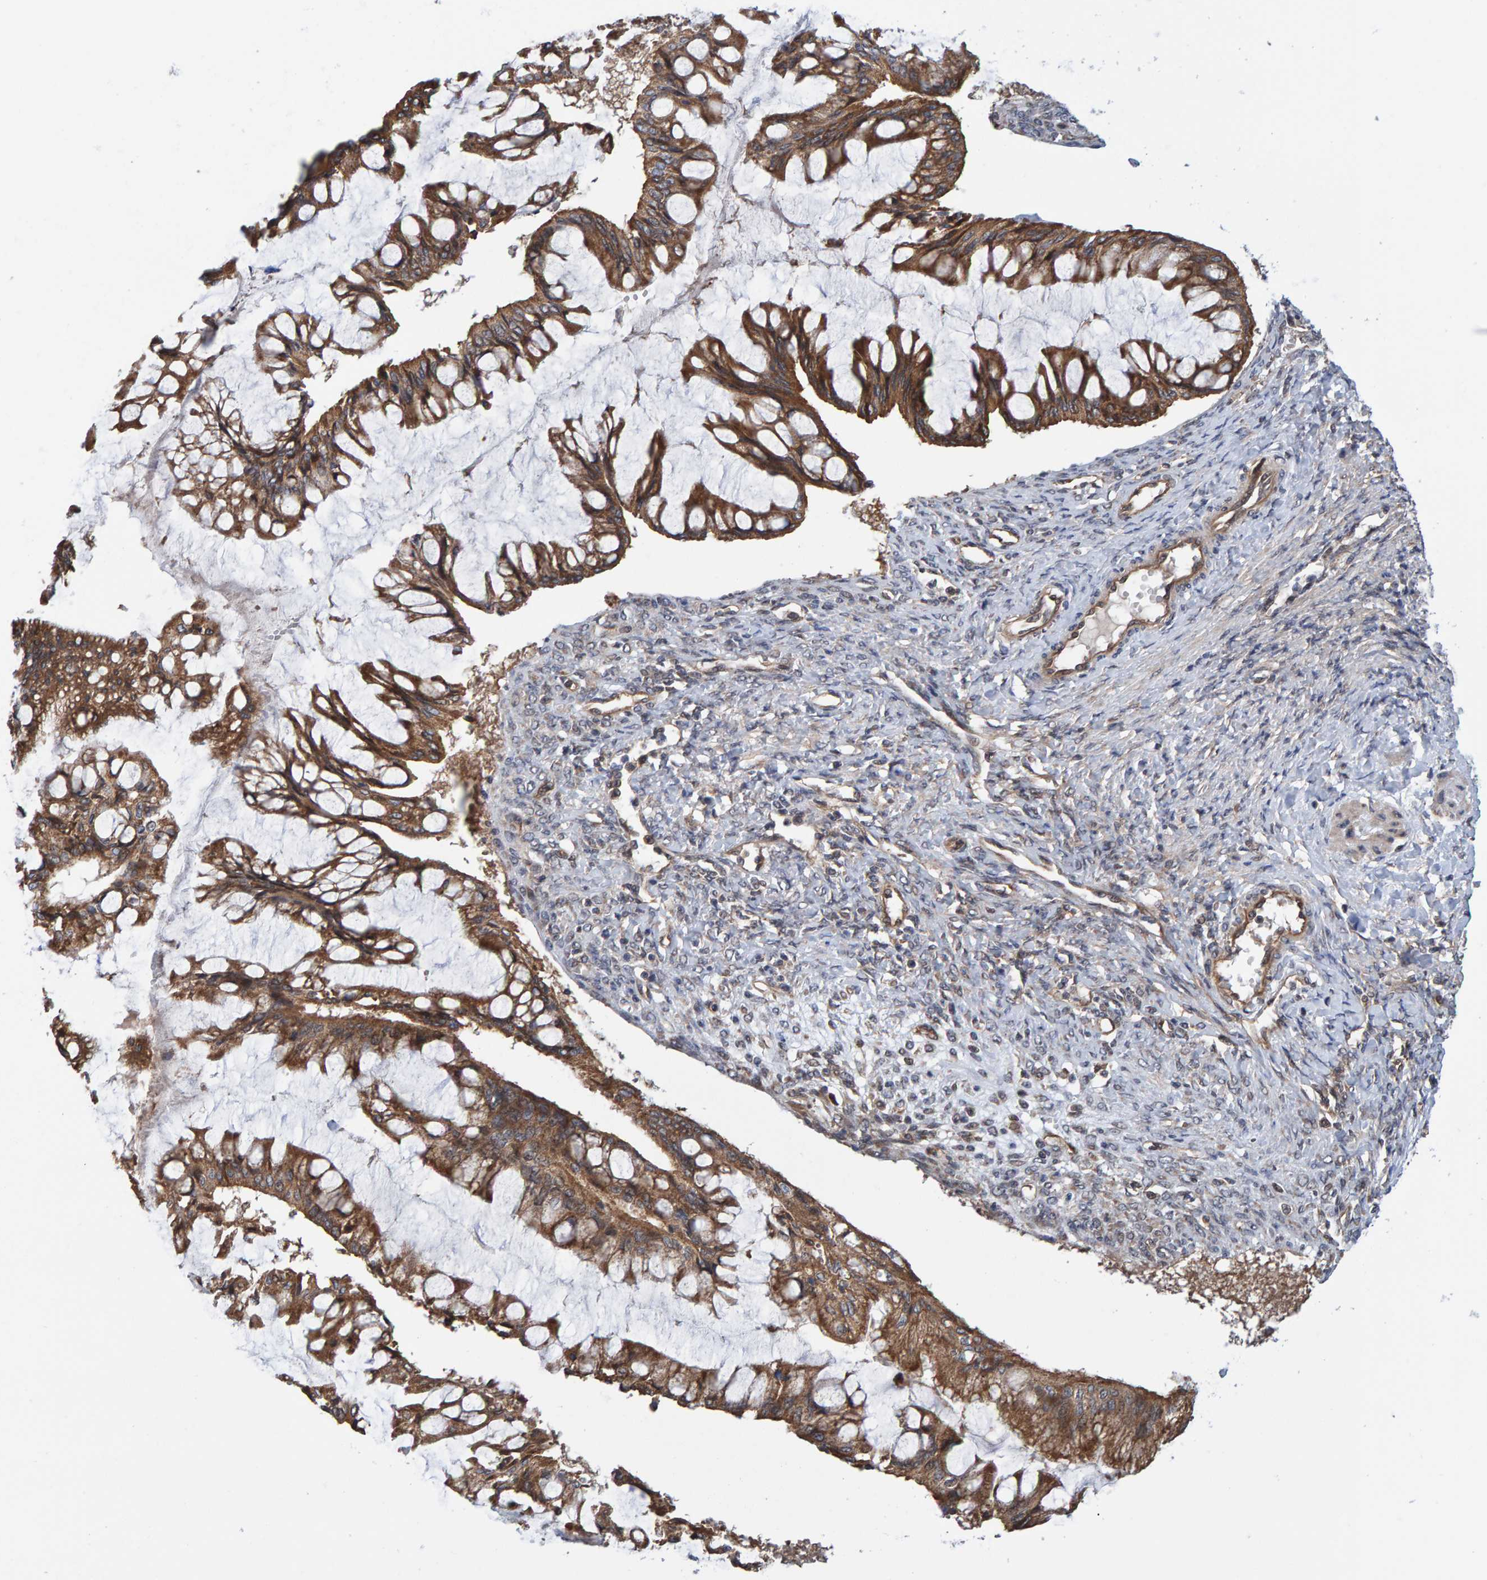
{"staining": {"intensity": "strong", "quantity": ">75%", "location": "cytoplasmic/membranous"}, "tissue": "ovarian cancer", "cell_type": "Tumor cells", "image_type": "cancer", "snomed": [{"axis": "morphology", "description": "Cystadenocarcinoma, mucinous, NOS"}, {"axis": "topography", "description": "Ovary"}], "caption": "Mucinous cystadenocarcinoma (ovarian) tissue exhibits strong cytoplasmic/membranous positivity in approximately >75% of tumor cells, visualized by immunohistochemistry.", "gene": "SCRN2", "patient": {"sex": "female", "age": 73}}